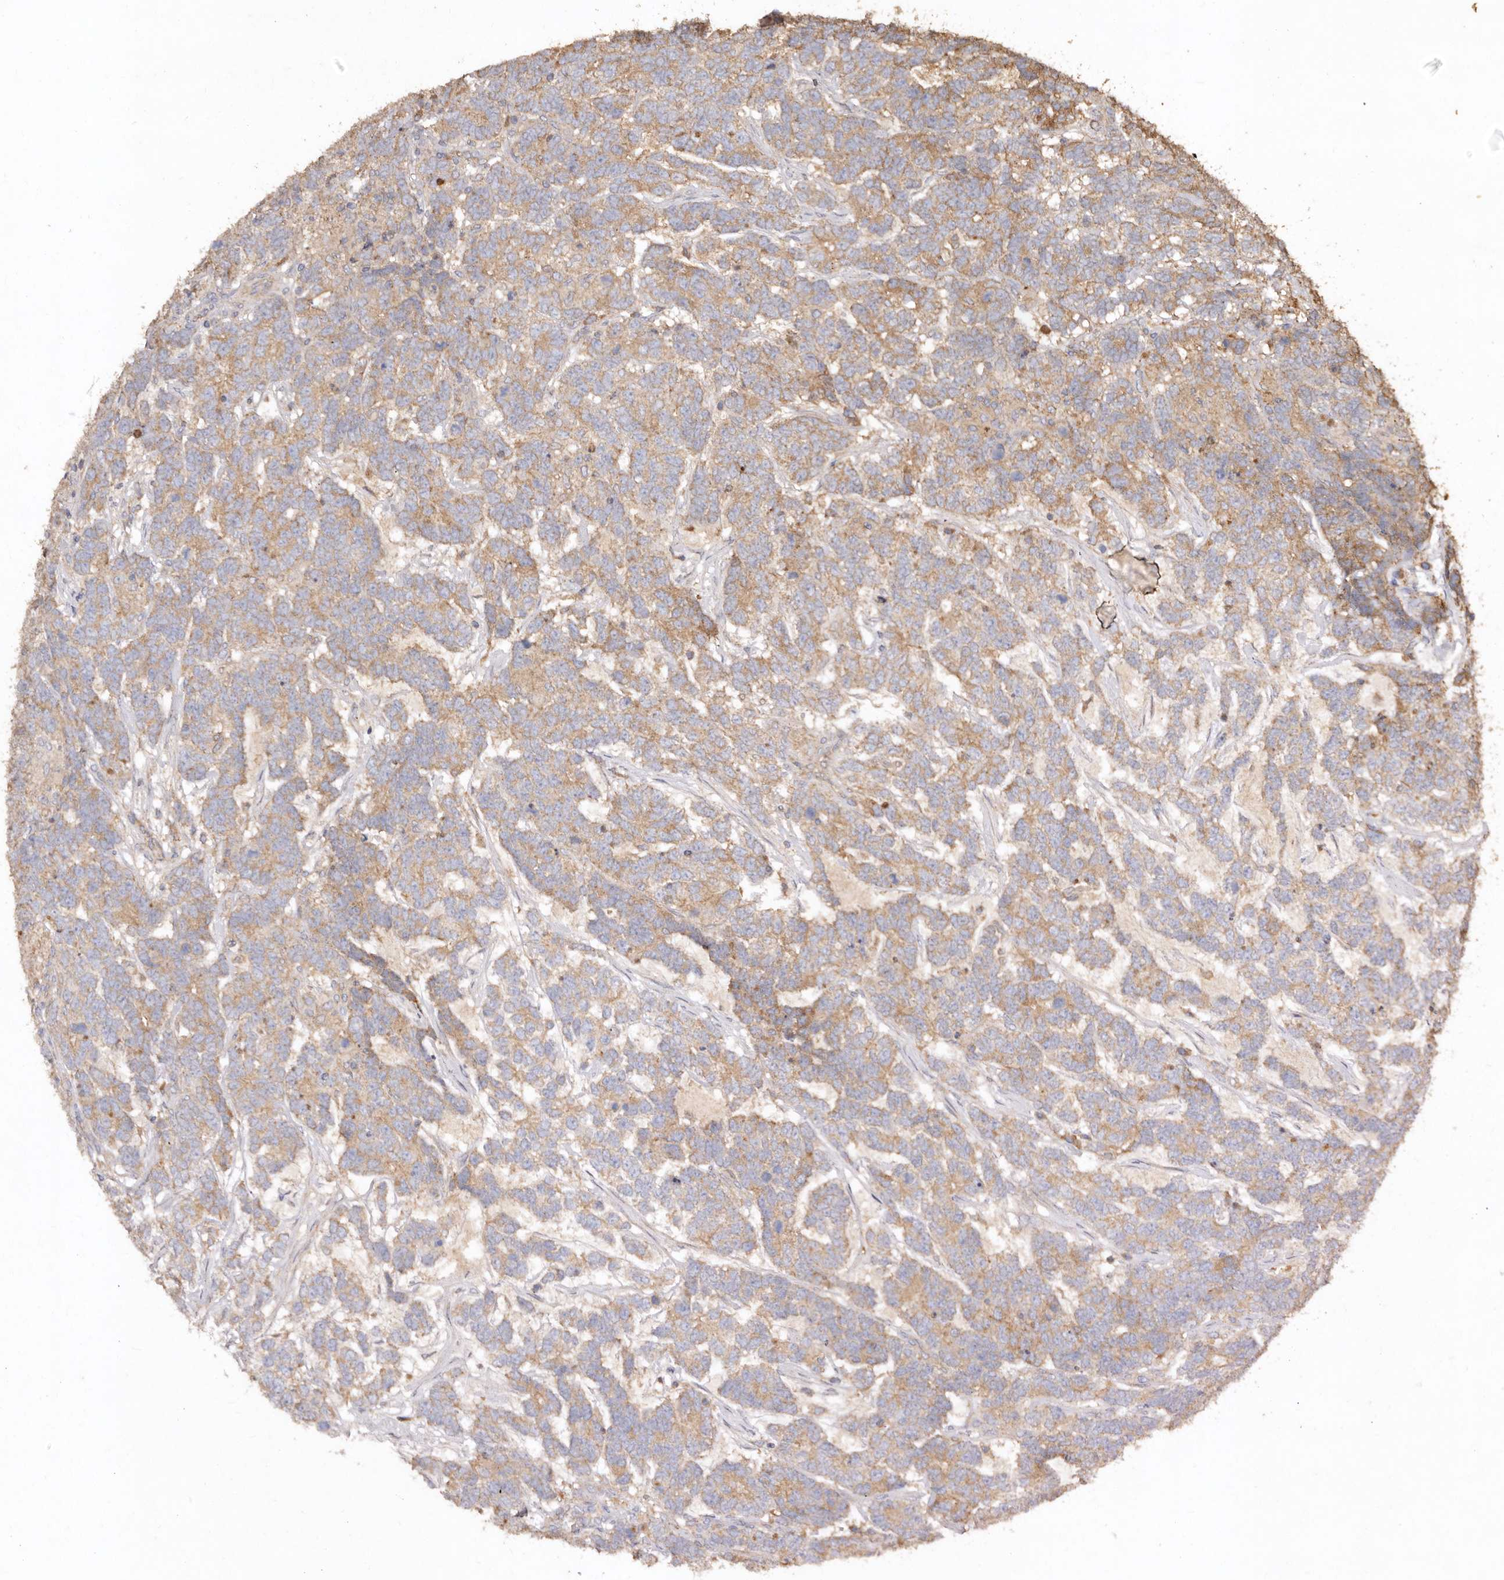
{"staining": {"intensity": "moderate", "quantity": ">75%", "location": "cytoplasmic/membranous"}, "tissue": "testis cancer", "cell_type": "Tumor cells", "image_type": "cancer", "snomed": [{"axis": "morphology", "description": "Carcinoma, Embryonal, NOS"}, {"axis": "topography", "description": "Testis"}], "caption": "Immunohistochemical staining of human testis embryonal carcinoma shows medium levels of moderate cytoplasmic/membranous positivity in approximately >75% of tumor cells.", "gene": "FARS2", "patient": {"sex": "male", "age": 26}}